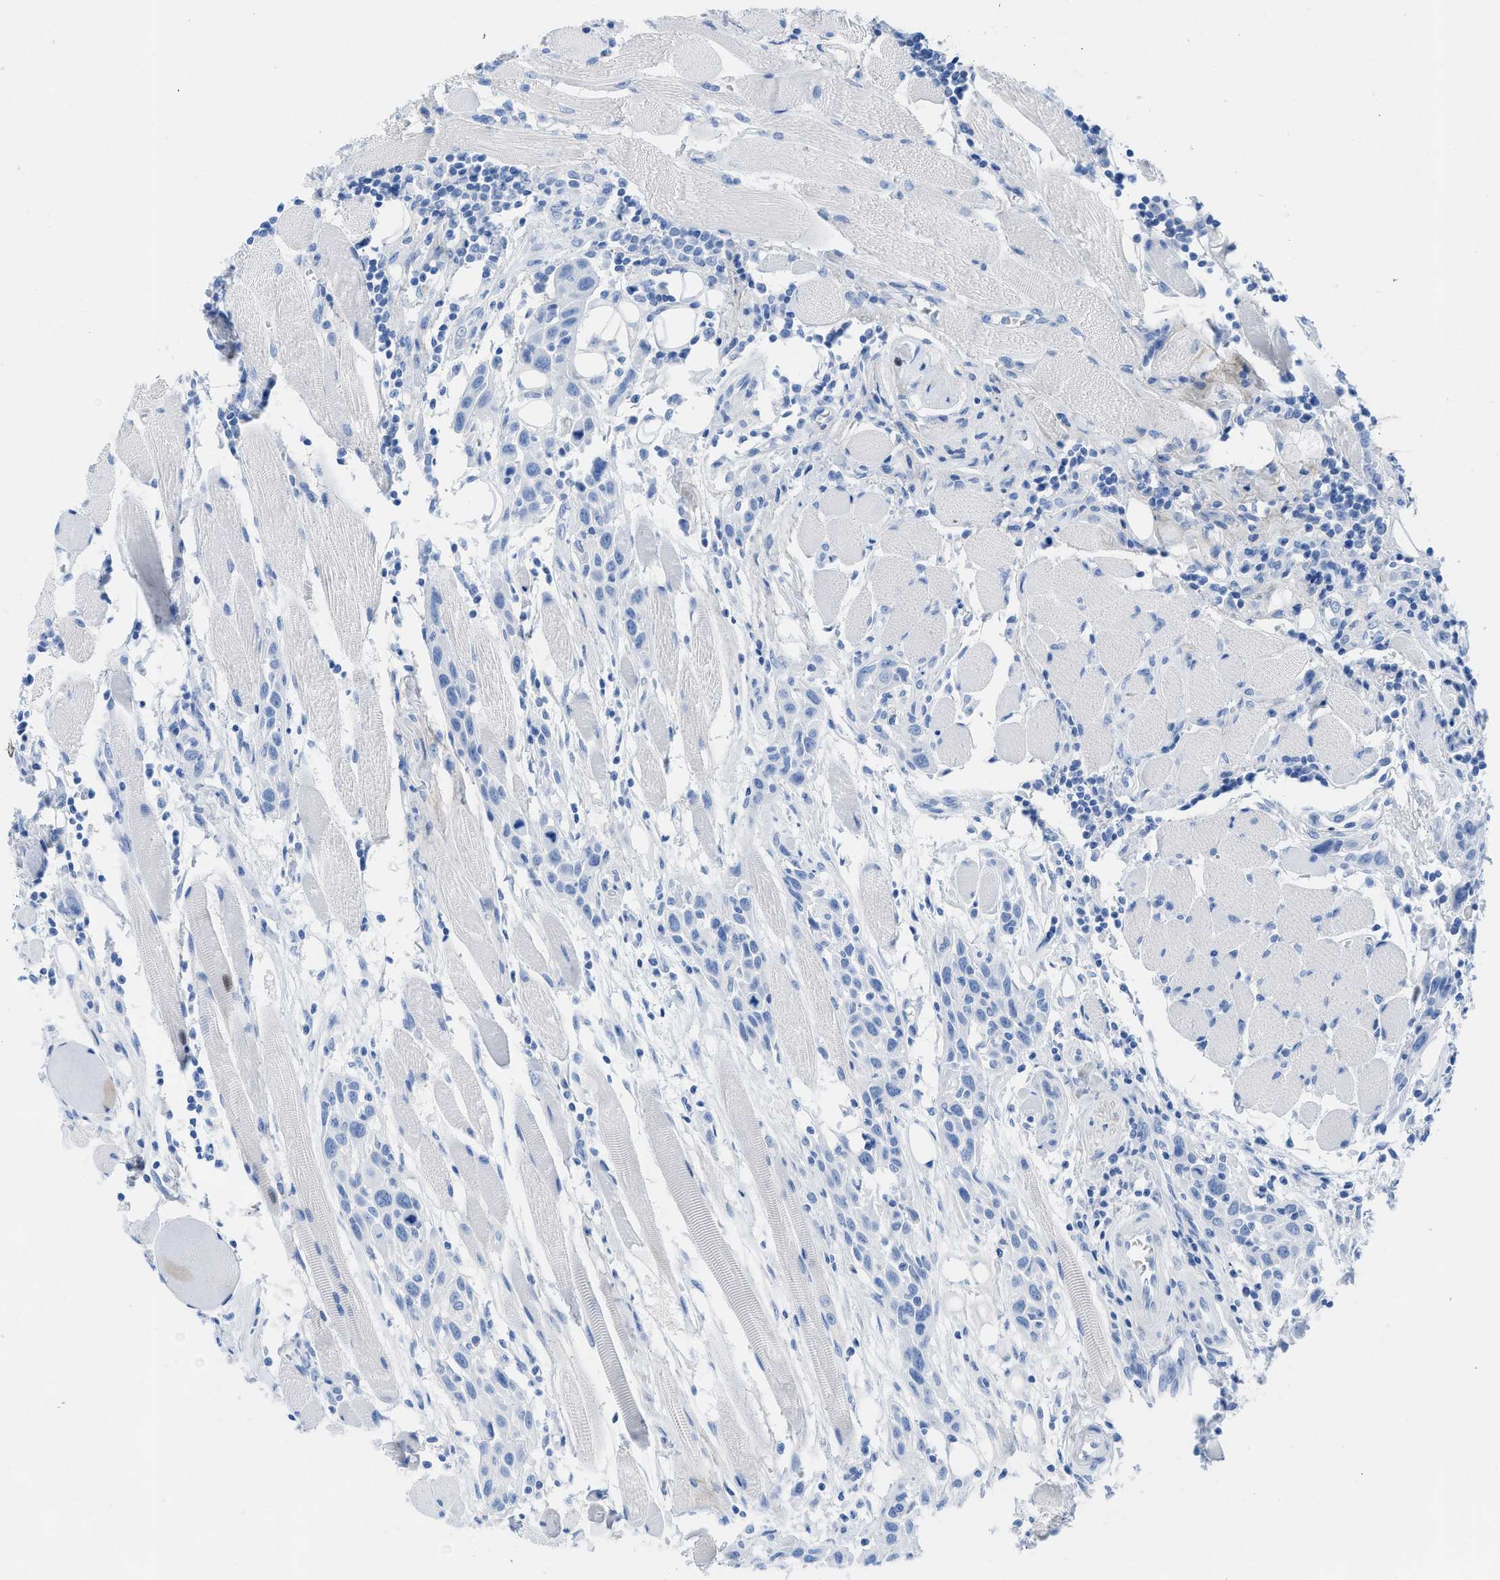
{"staining": {"intensity": "negative", "quantity": "none", "location": "none"}, "tissue": "head and neck cancer", "cell_type": "Tumor cells", "image_type": "cancer", "snomed": [{"axis": "morphology", "description": "Squamous cell carcinoma, NOS"}, {"axis": "topography", "description": "Oral tissue"}, {"axis": "topography", "description": "Head-Neck"}], "caption": "A high-resolution histopathology image shows immunohistochemistry staining of head and neck cancer (squamous cell carcinoma), which exhibits no significant positivity in tumor cells.", "gene": "COL3A1", "patient": {"sex": "female", "age": 50}}